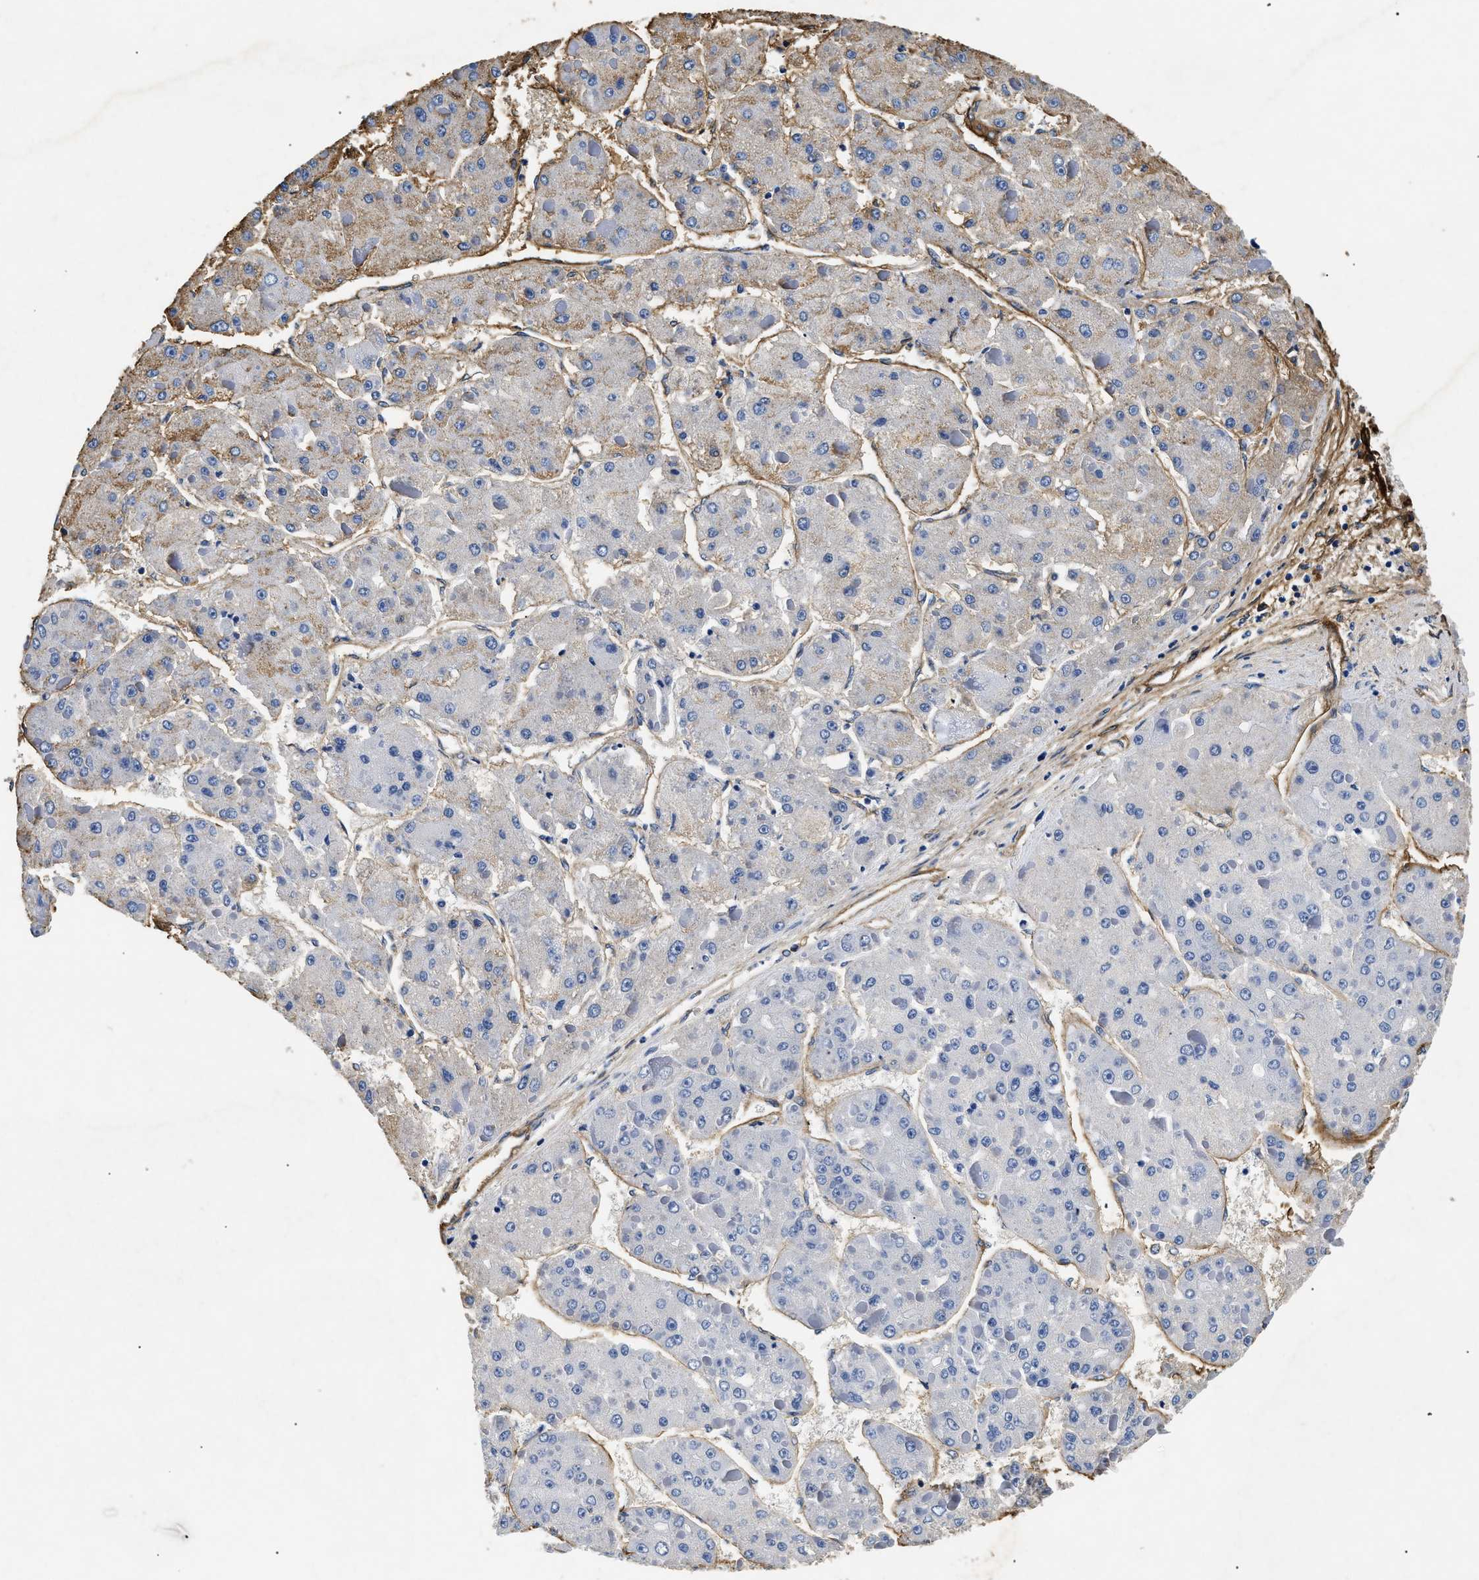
{"staining": {"intensity": "weak", "quantity": "<25%", "location": "cytoplasmic/membranous"}, "tissue": "liver cancer", "cell_type": "Tumor cells", "image_type": "cancer", "snomed": [{"axis": "morphology", "description": "Carcinoma, Hepatocellular, NOS"}, {"axis": "topography", "description": "Liver"}], "caption": "This is an immunohistochemistry micrograph of human liver cancer (hepatocellular carcinoma). There is no staining in tumor cells.", "gene": "LAMA3", "patient": {"sex": "female", "age": 73}}